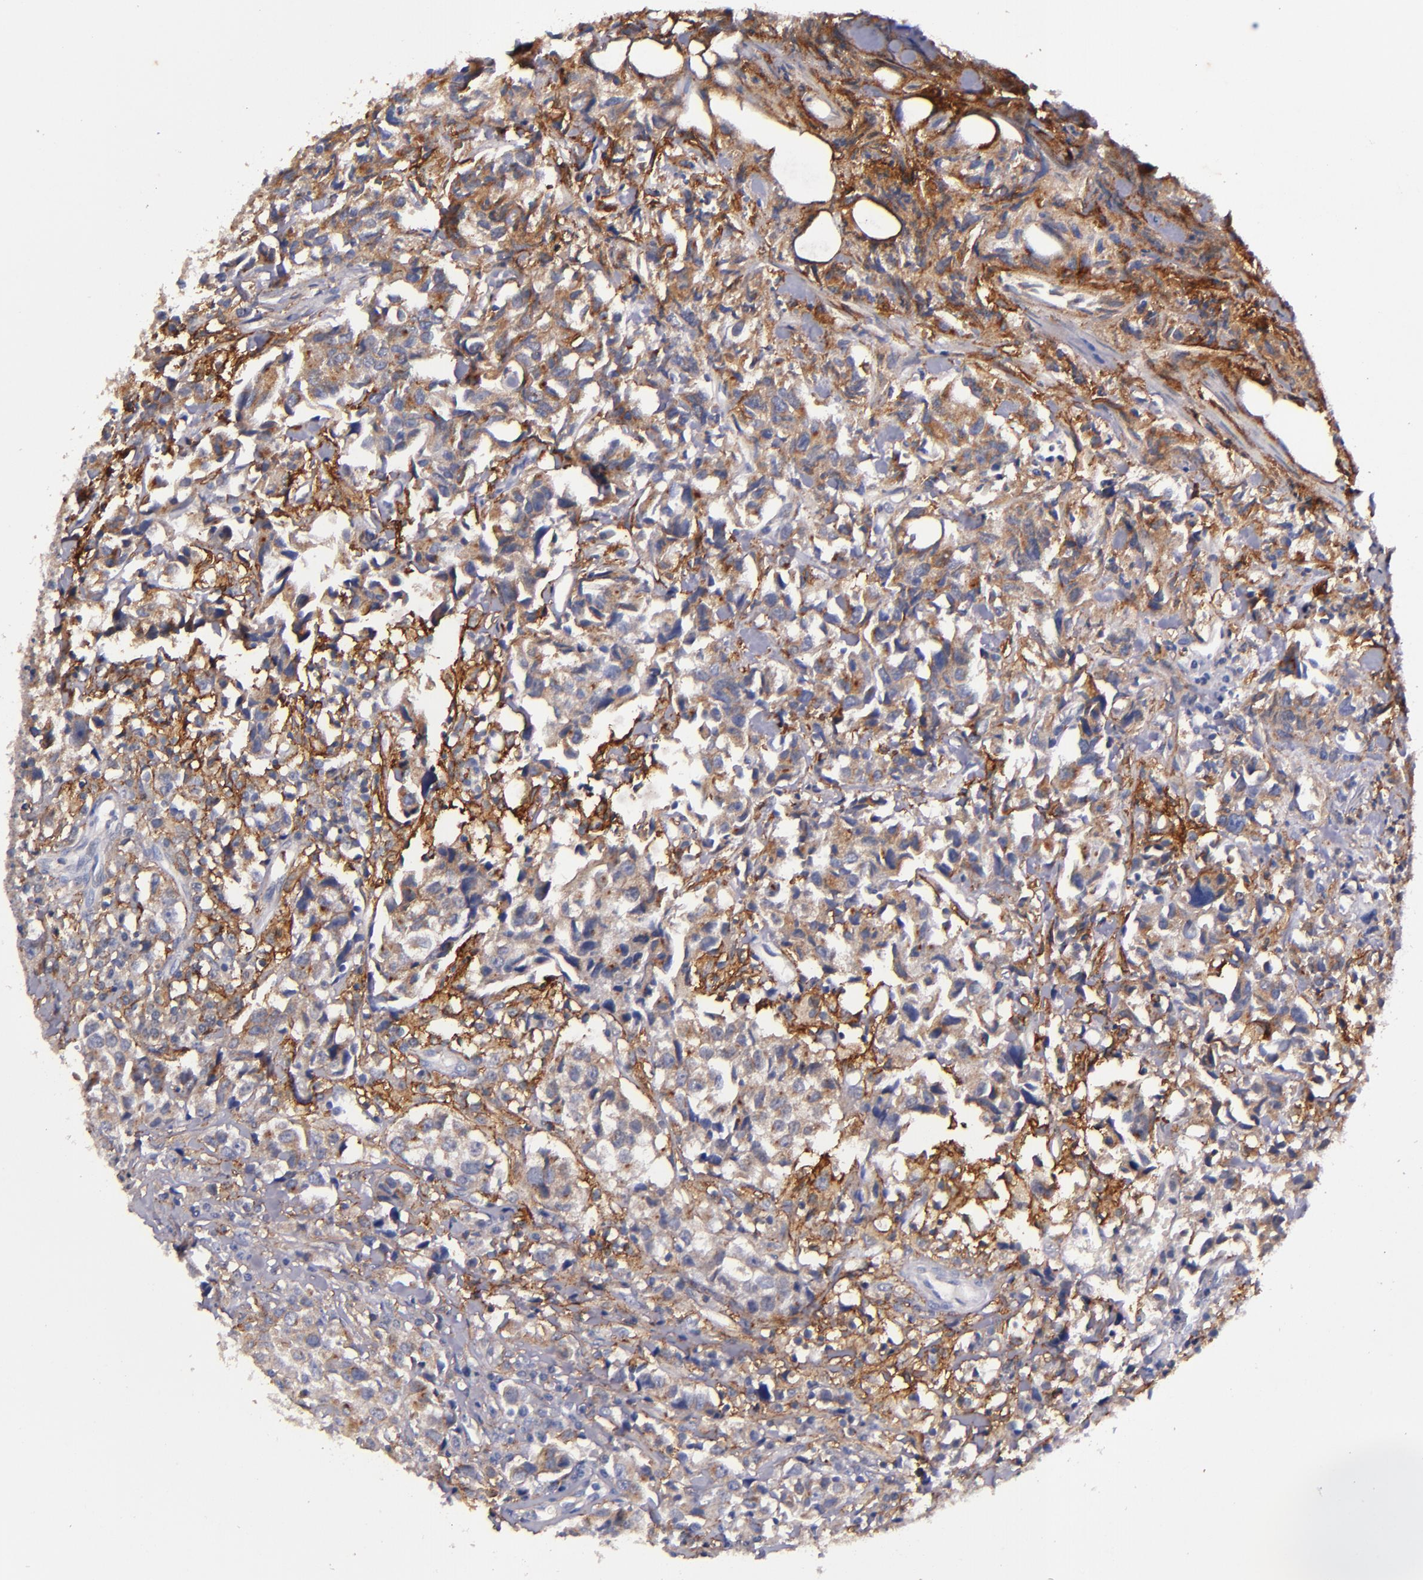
{"staining": {"intensity": "weak", "quantity": "25%-75%", "location": "cytoplasmic/membranous"}, "tissue": "urothelial cancer", "cell_type": "Tumor cells", "image_type": "cancer", "snomed": [{"axis": "morphology", "description": "Urothelial carcinoma, High grade"}, {"axis": "topography", "description": "Urinary bladder"}], "caption": "A photomicrograph of human urothelial carcinoma (high-grade) stained for a protein displays weak cytoplasmic/membranous brown staining in tumor cells. (DAB (3,3'-diaminobenzidine) IHC with brightfield microscopy, high magnification).", "gene": "SIRPA", "patient": {"sex": "female", "age": 75}}